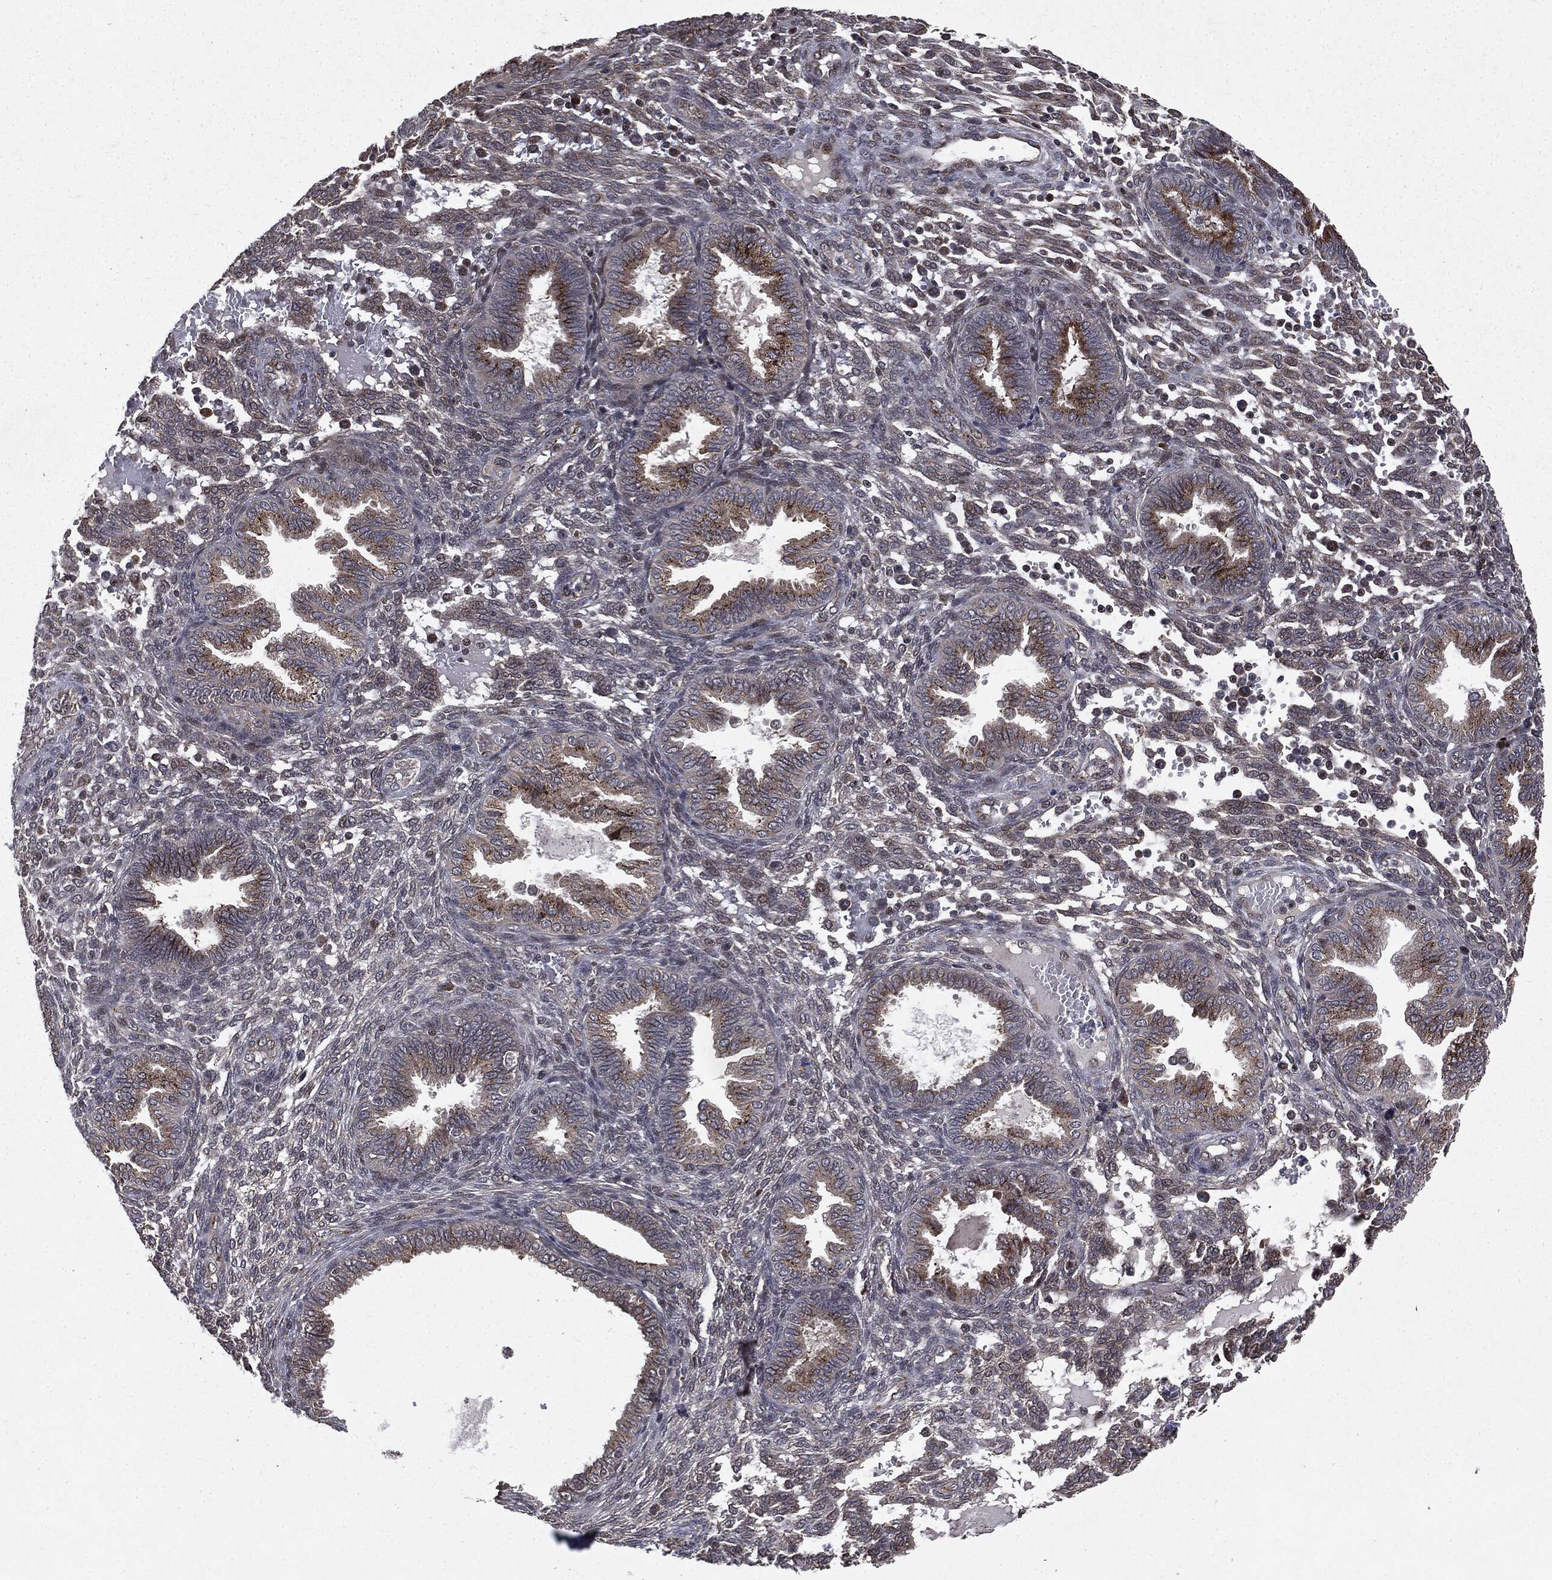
{"staining": {"intensity": "moderate", "quantity": "<25%", "location": "cytoplasmic/membranous"}, "tissue": "endometrium", "cell_type": "Cells in endometrial stroma", "image_type": "normal", "snomed": [{"axis": "morphology", "description": "Normal tissue, NOS"}, {"axis": "topography", "description": "Endometrium"}], "caption": "Protein expression analysis of benign human endometrium reveals moderate cytoplasmic/membranous positivity in approximately <25% of cells in endometrial stroma. (DAB IHC, brown staining for protein, blue staining for nuclei).", "gene": "PLPPR2", "patient": {"sex": "female", "age": 42}}